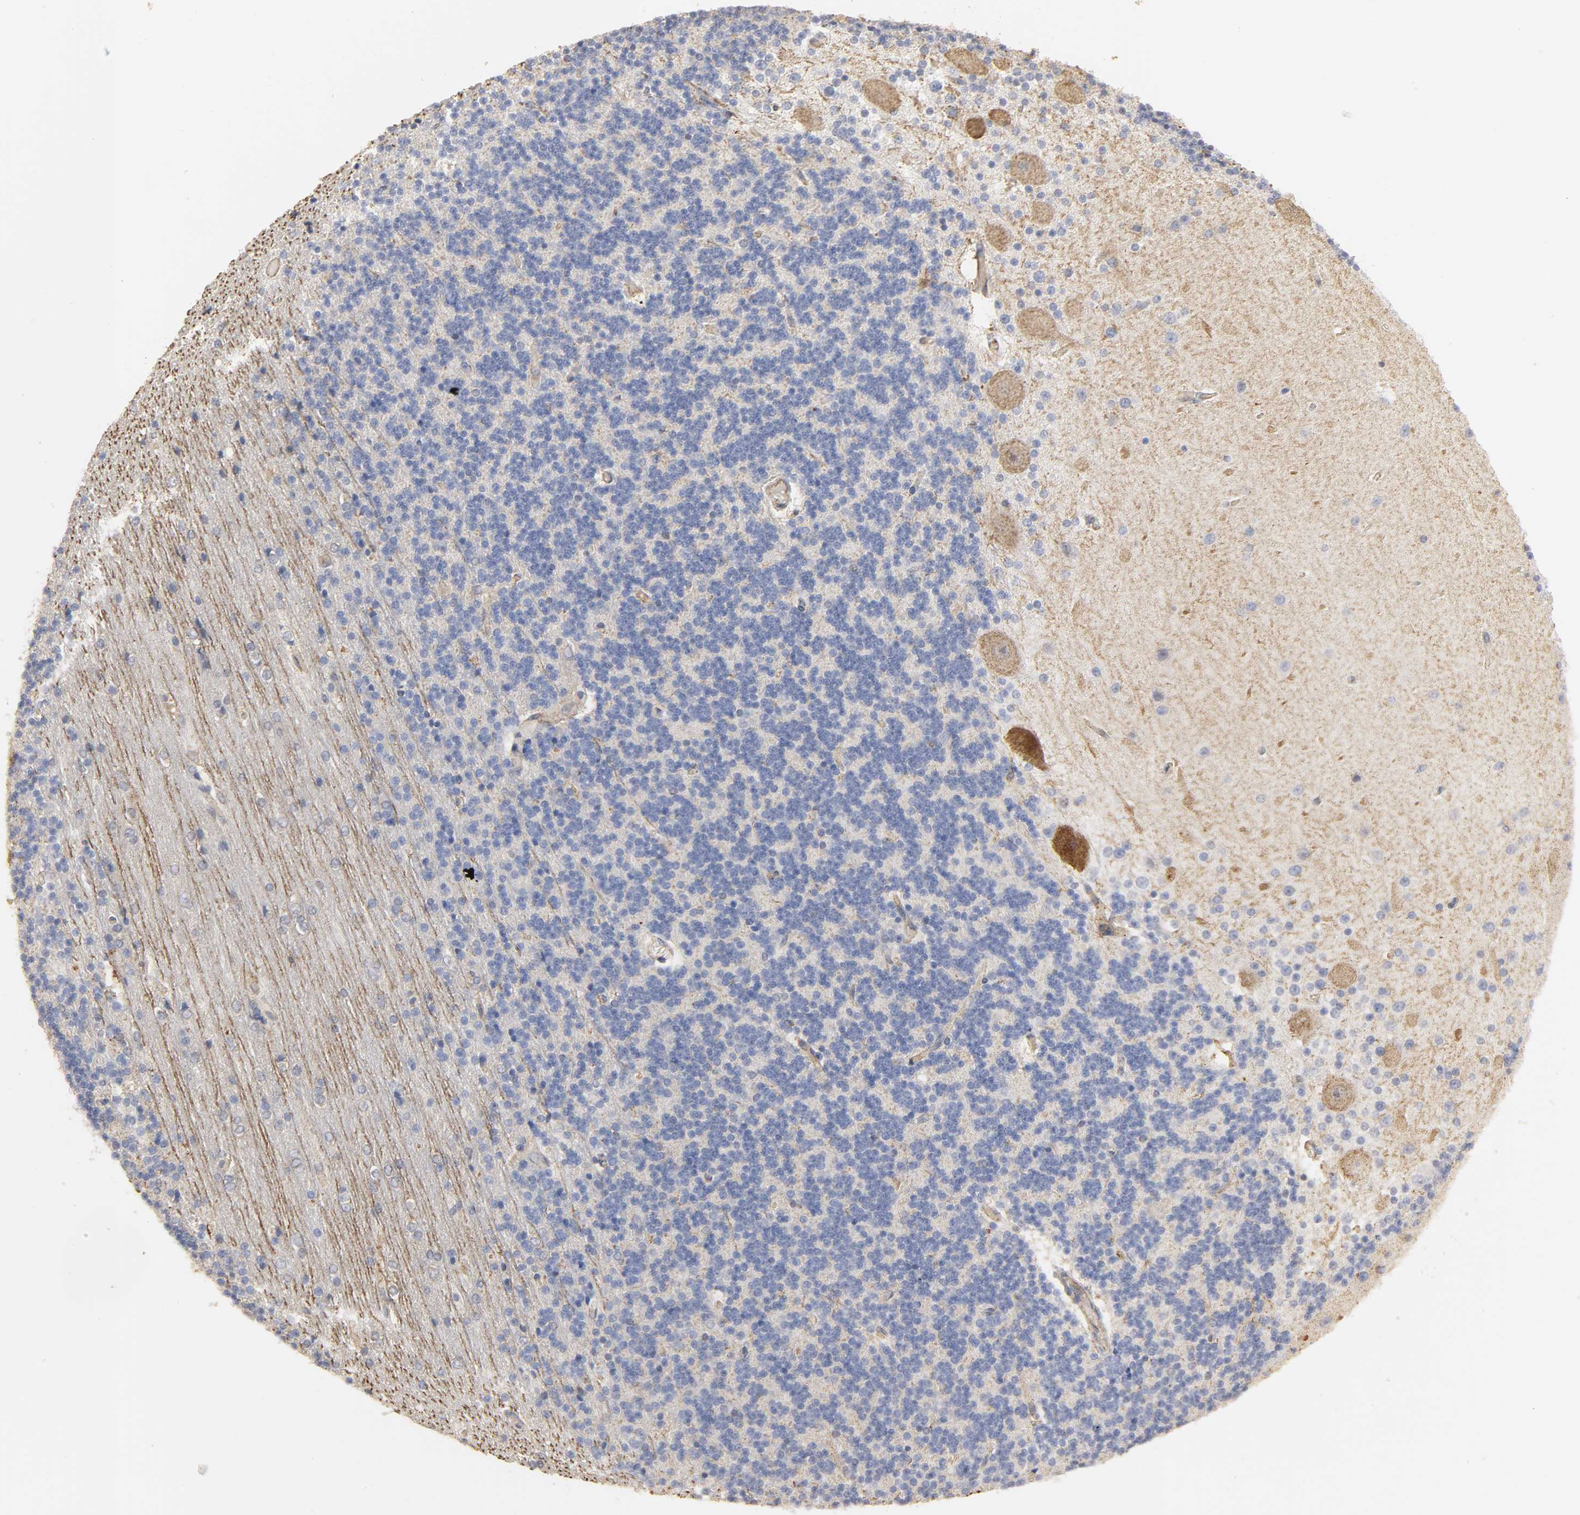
{"staining": {"intensity": "negative", "quantity": "none", "location": "none"}, "tissue": "cerebellum", "cell_type": "Cells in granular layer", "image_type": "normal", "snomed": [{"axis": "morphology", "description": "Normal tissue, NOS"}, {"axis": "topography", "description": "Cerebellum"}], "caption": "This is an immunohistochemistry (IHC) micrograph of unremarkable cerebellum. There is no positivity in cells in granular layer.", "gene": "SH3GLB1", "patient": {"sex": "female", "age": 54}}